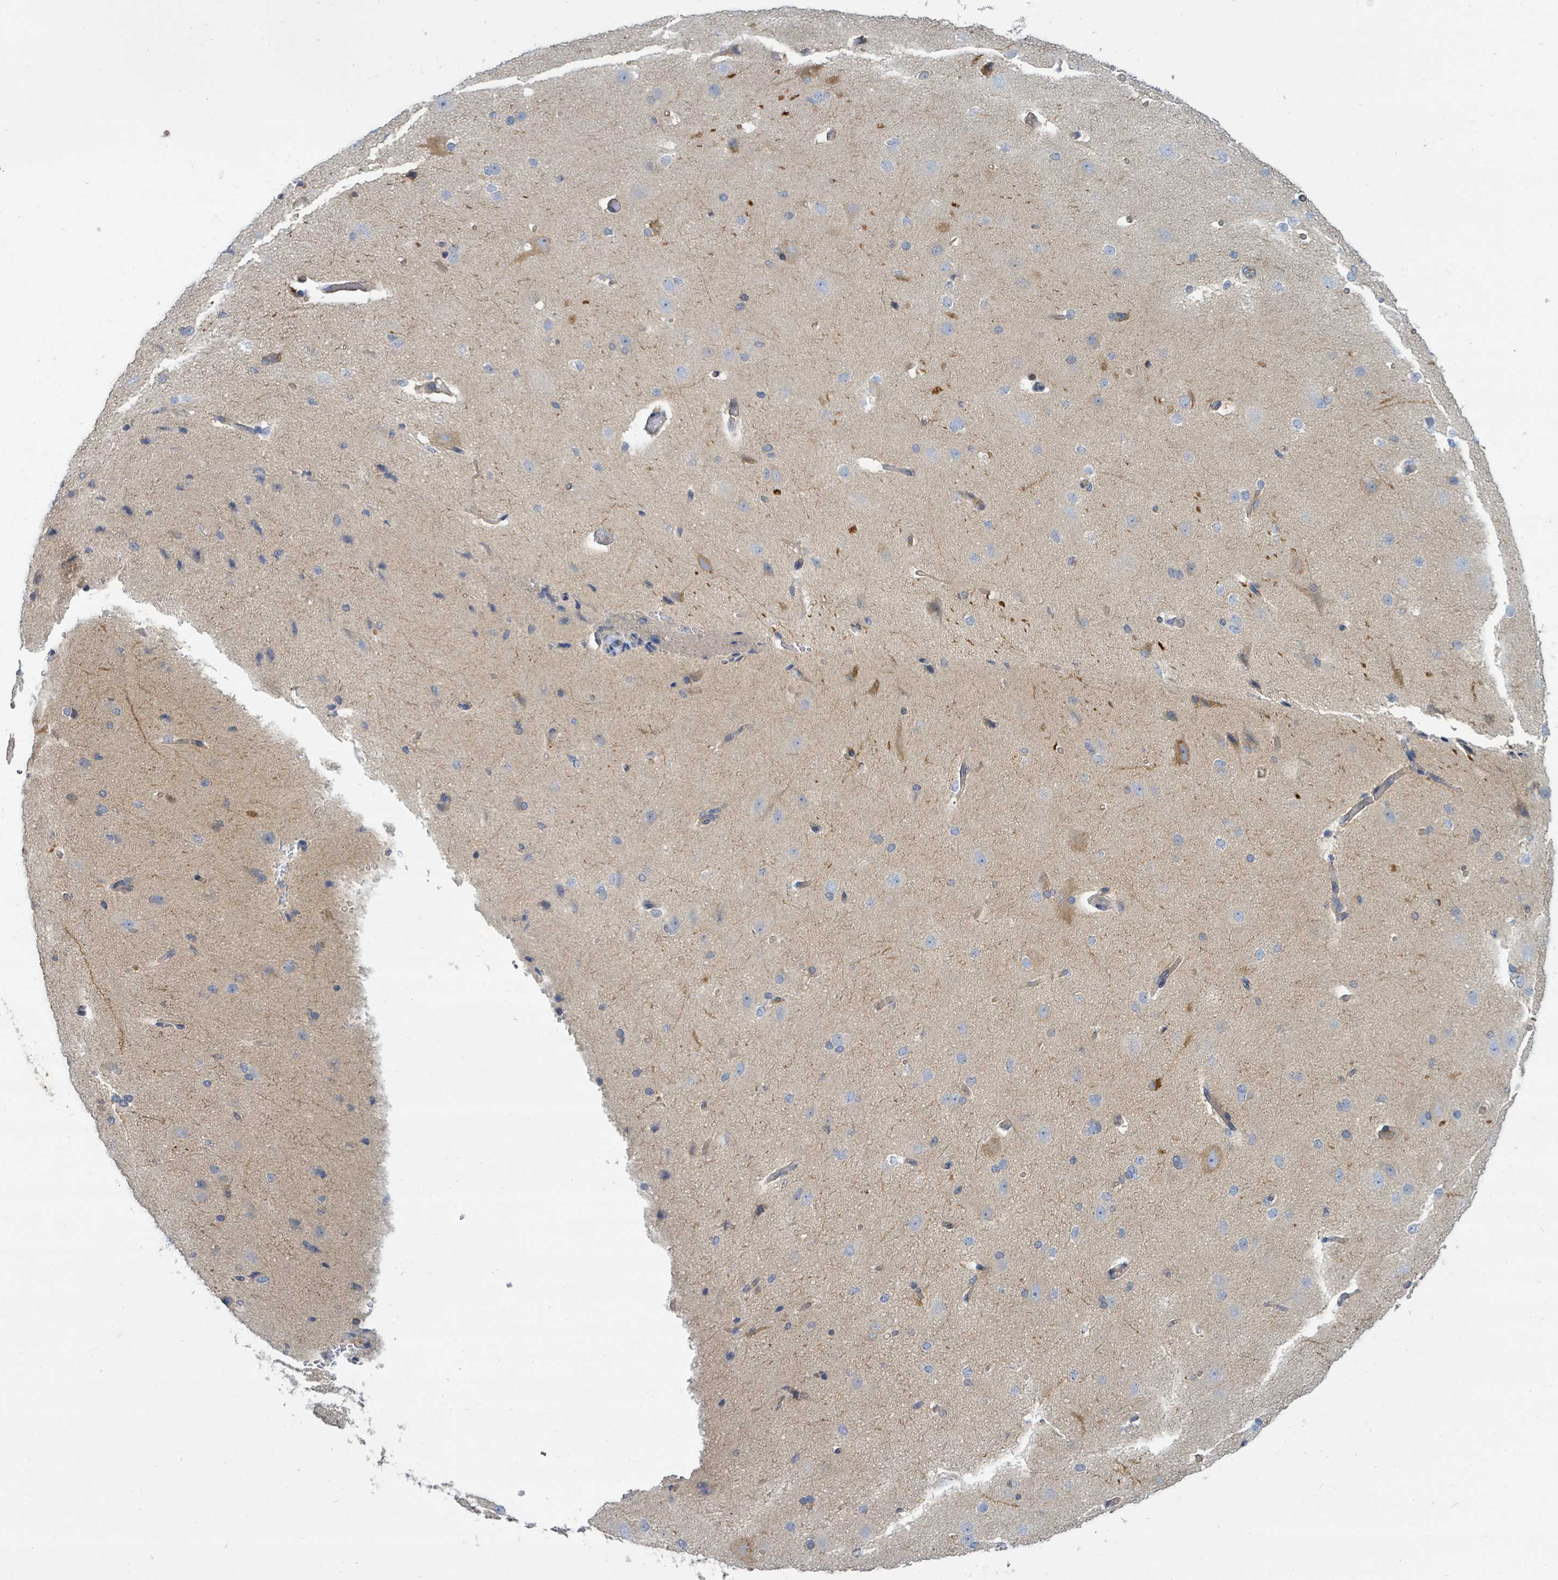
{"staining": {"intensity": "weak", "quantity": "25%-75%", "location": "cytoplasmic/membranous"}, "tissue": "cerebral cortex", "cell_type": "Endothelial cells", "image_type": "normal", "snomed": [{"axis": "morphology", "description": "Normal tissue, NOS"}, {"axis": "morphology", "description": "Inflammation, NOS"}, {"axis": "topography", "description": "Cerebral cortex"}], "caption": "A low amount of weak cytoplasmic/membranous positivity is appreciated in about 25%-75% of endothelial cells in unremarkable cerebral cortex.", "gene": "BOLA2B", "patient": {"sex": "male", "age": 6}}